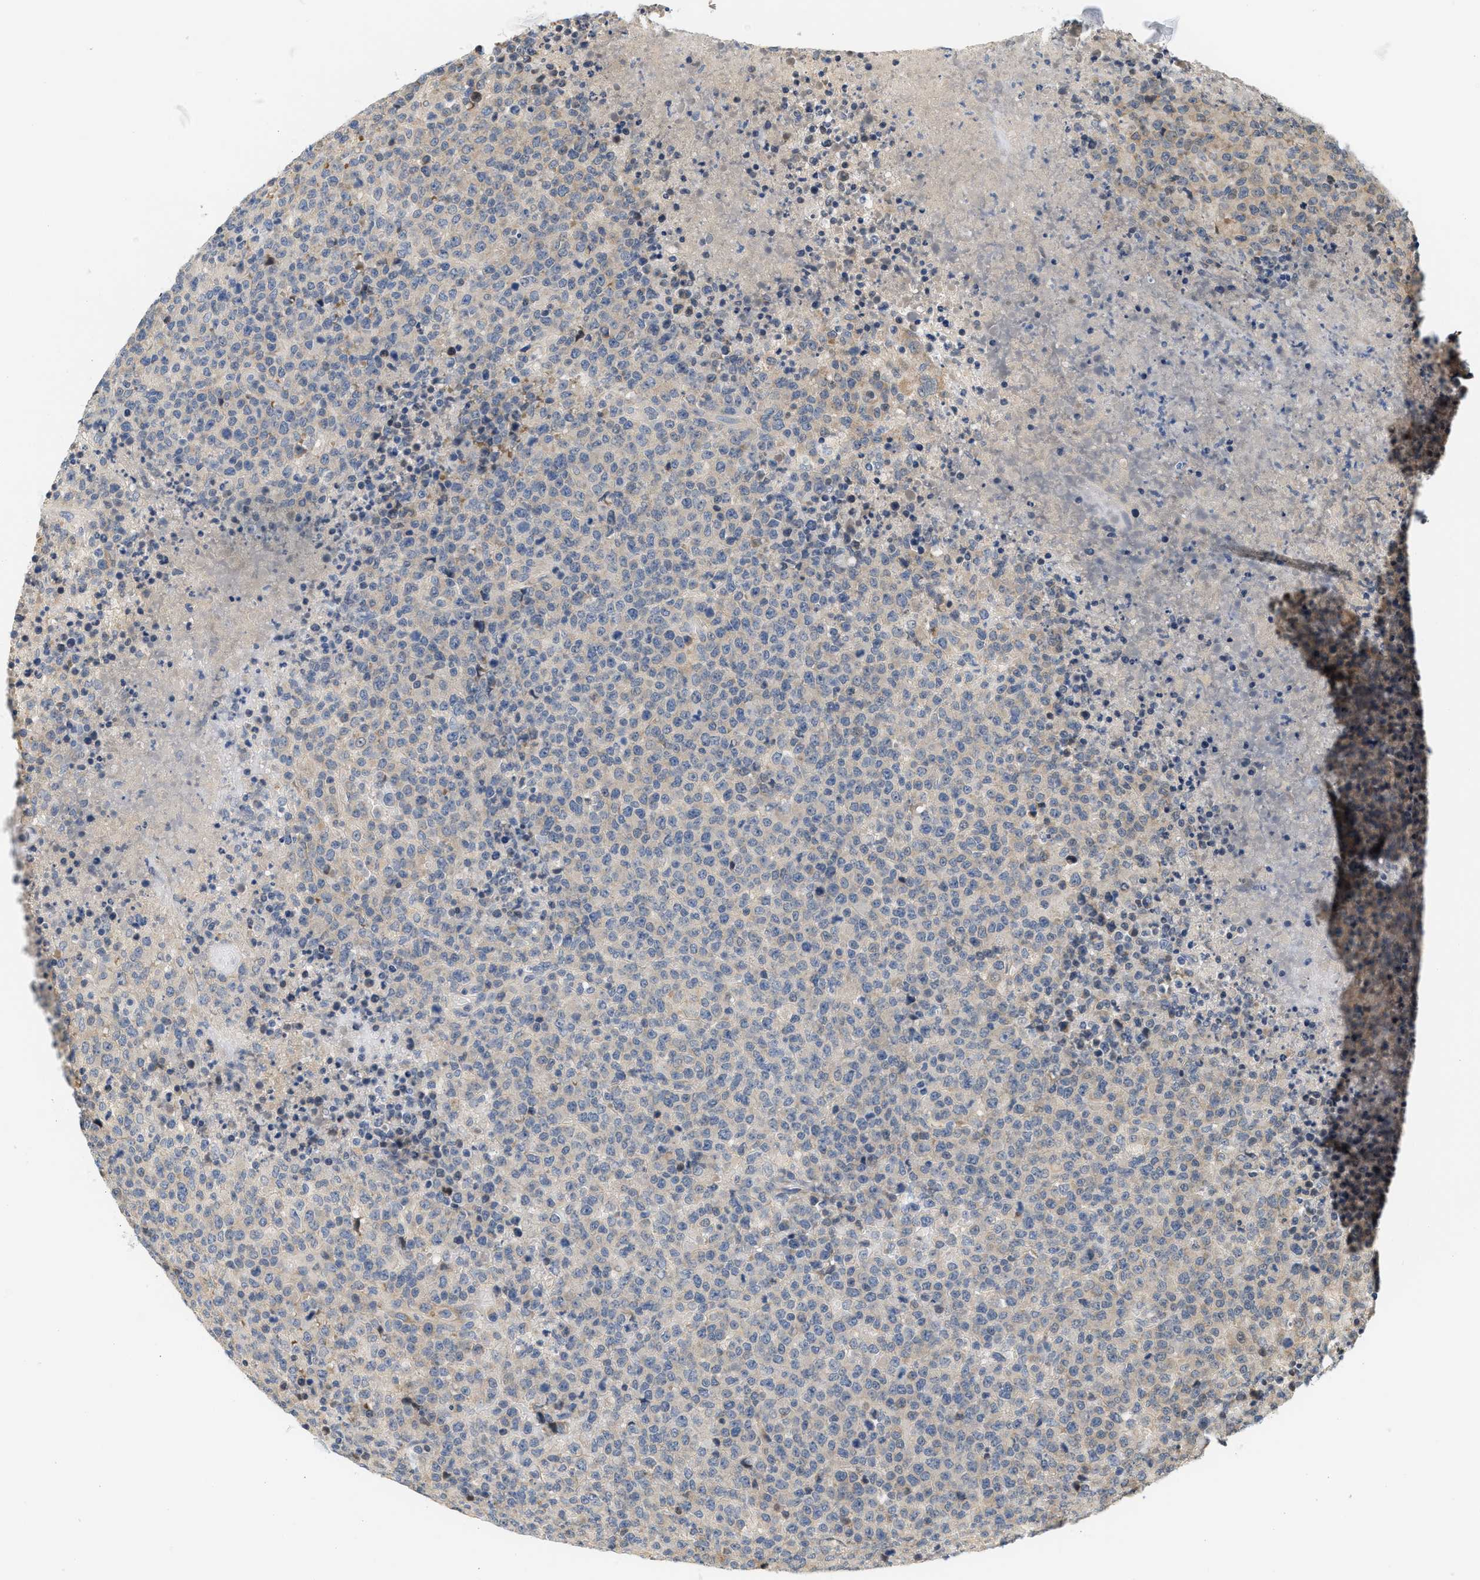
{"staining": {"intensity": "negative", "quantity": "none", "location": "none"}, "tissue": "lymphoma", "cell_type": "Tumor cells", "image_type": "cancer", "snomed": [{"axis": "morphology", "description": "Malignant lymphoma, non-Hodgkin's type, High grade"}, {"axis": "topography", "description": "Lymph node"}], "caption": "Tumor cells show no significant expression in lymphoma. (Brightfield microscopy of DAB IHC at high magnification).", "gene": "GIGYF1", "patient": {"sex": "male", "age": 13}}